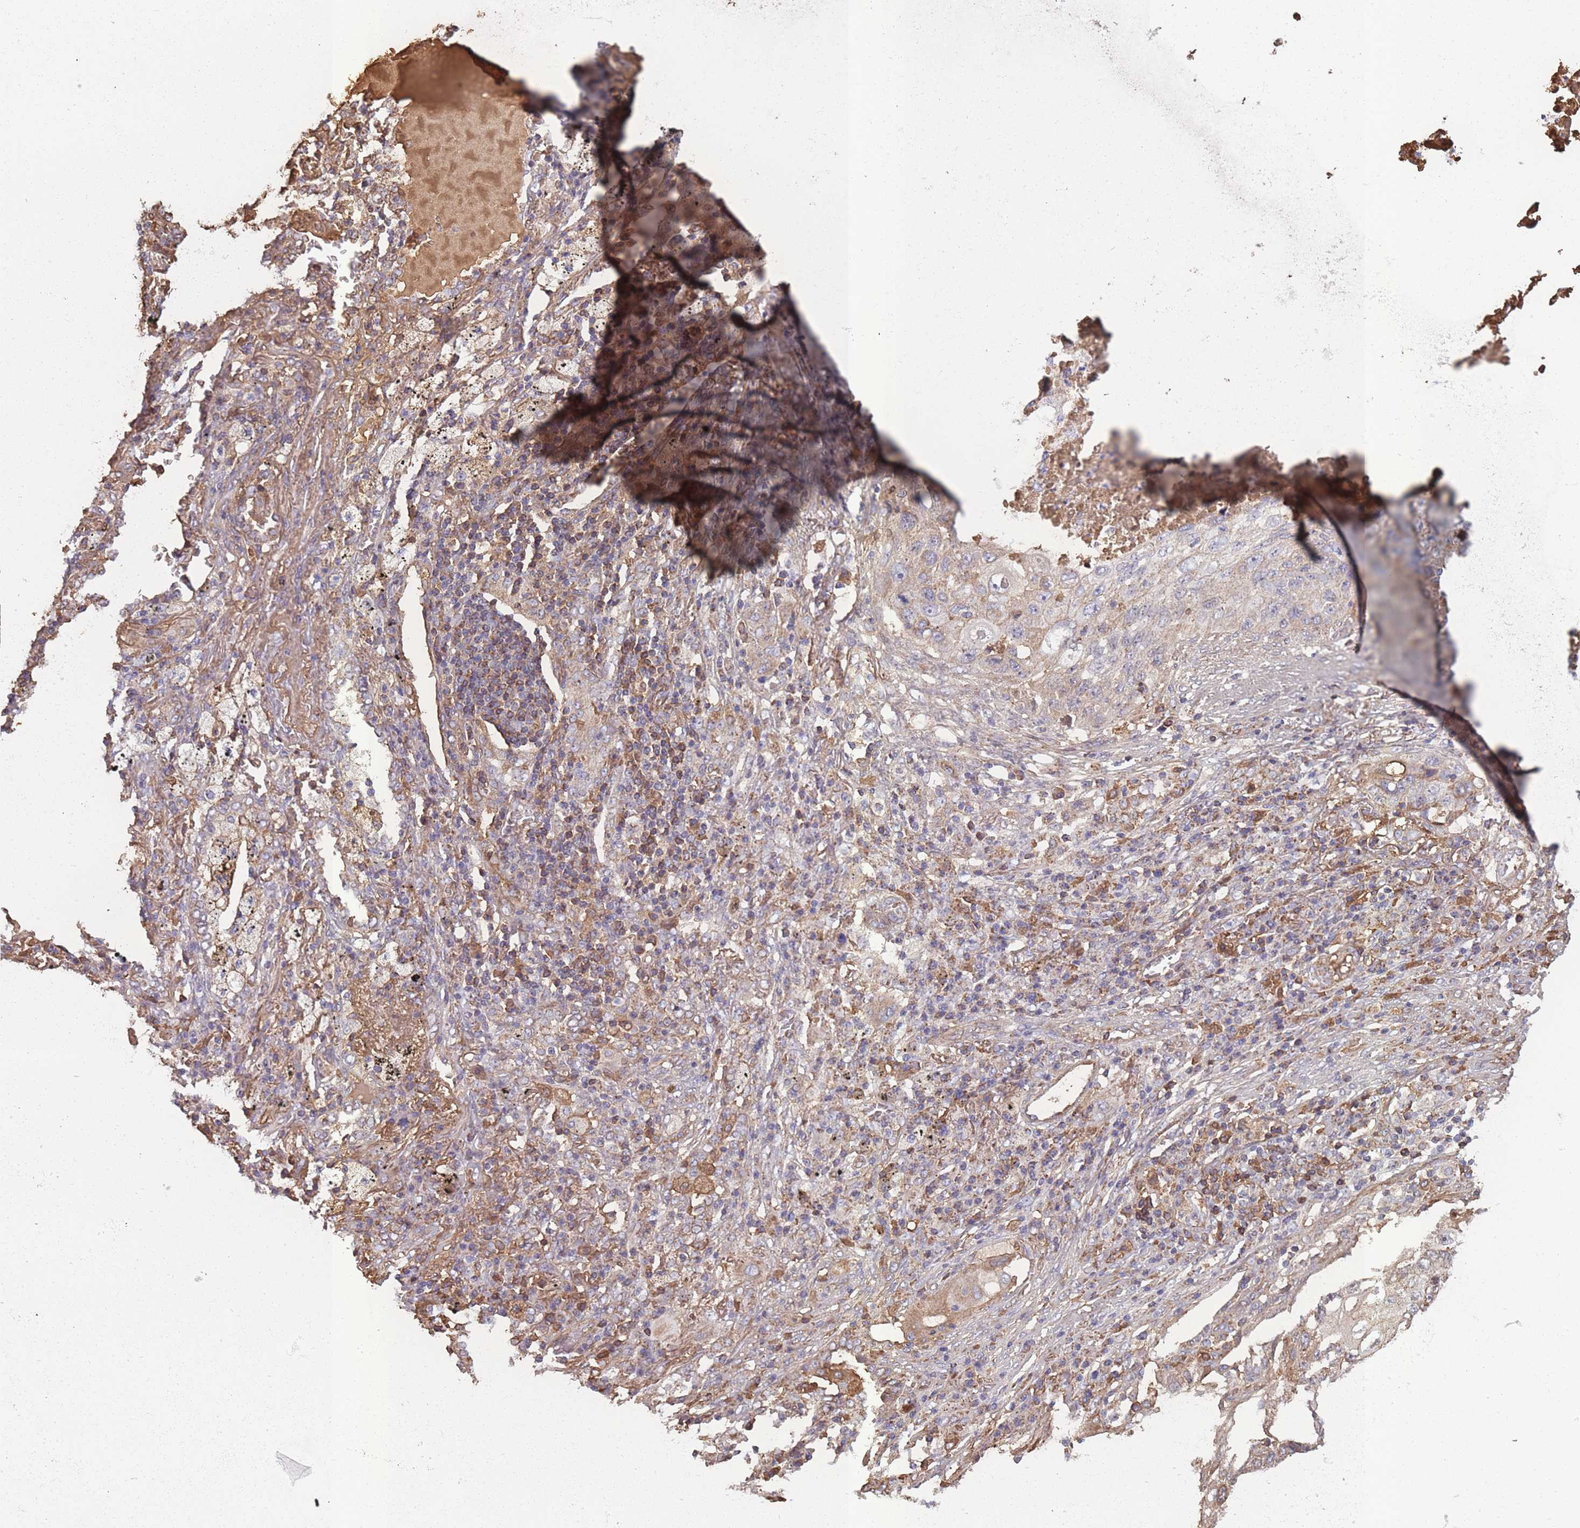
{"staining": {"intensity": "weak", "quantity": "<25%", "location": "cytoplasmic/membranous"}, "tissue": "lung cancer", "cell_type": "Tumor cells", "image_type": "cancer", "snomed": [{"axis": "morphology", "description": "Squamous cell carcinoma, NOS"}, {"axis": "topography", "description": "Lung"}], "caption": "Tumor cells show no significant positivity in lung cancer.", "gene": "KAT2A", "patient": {"sex": "female", "age": 63}}